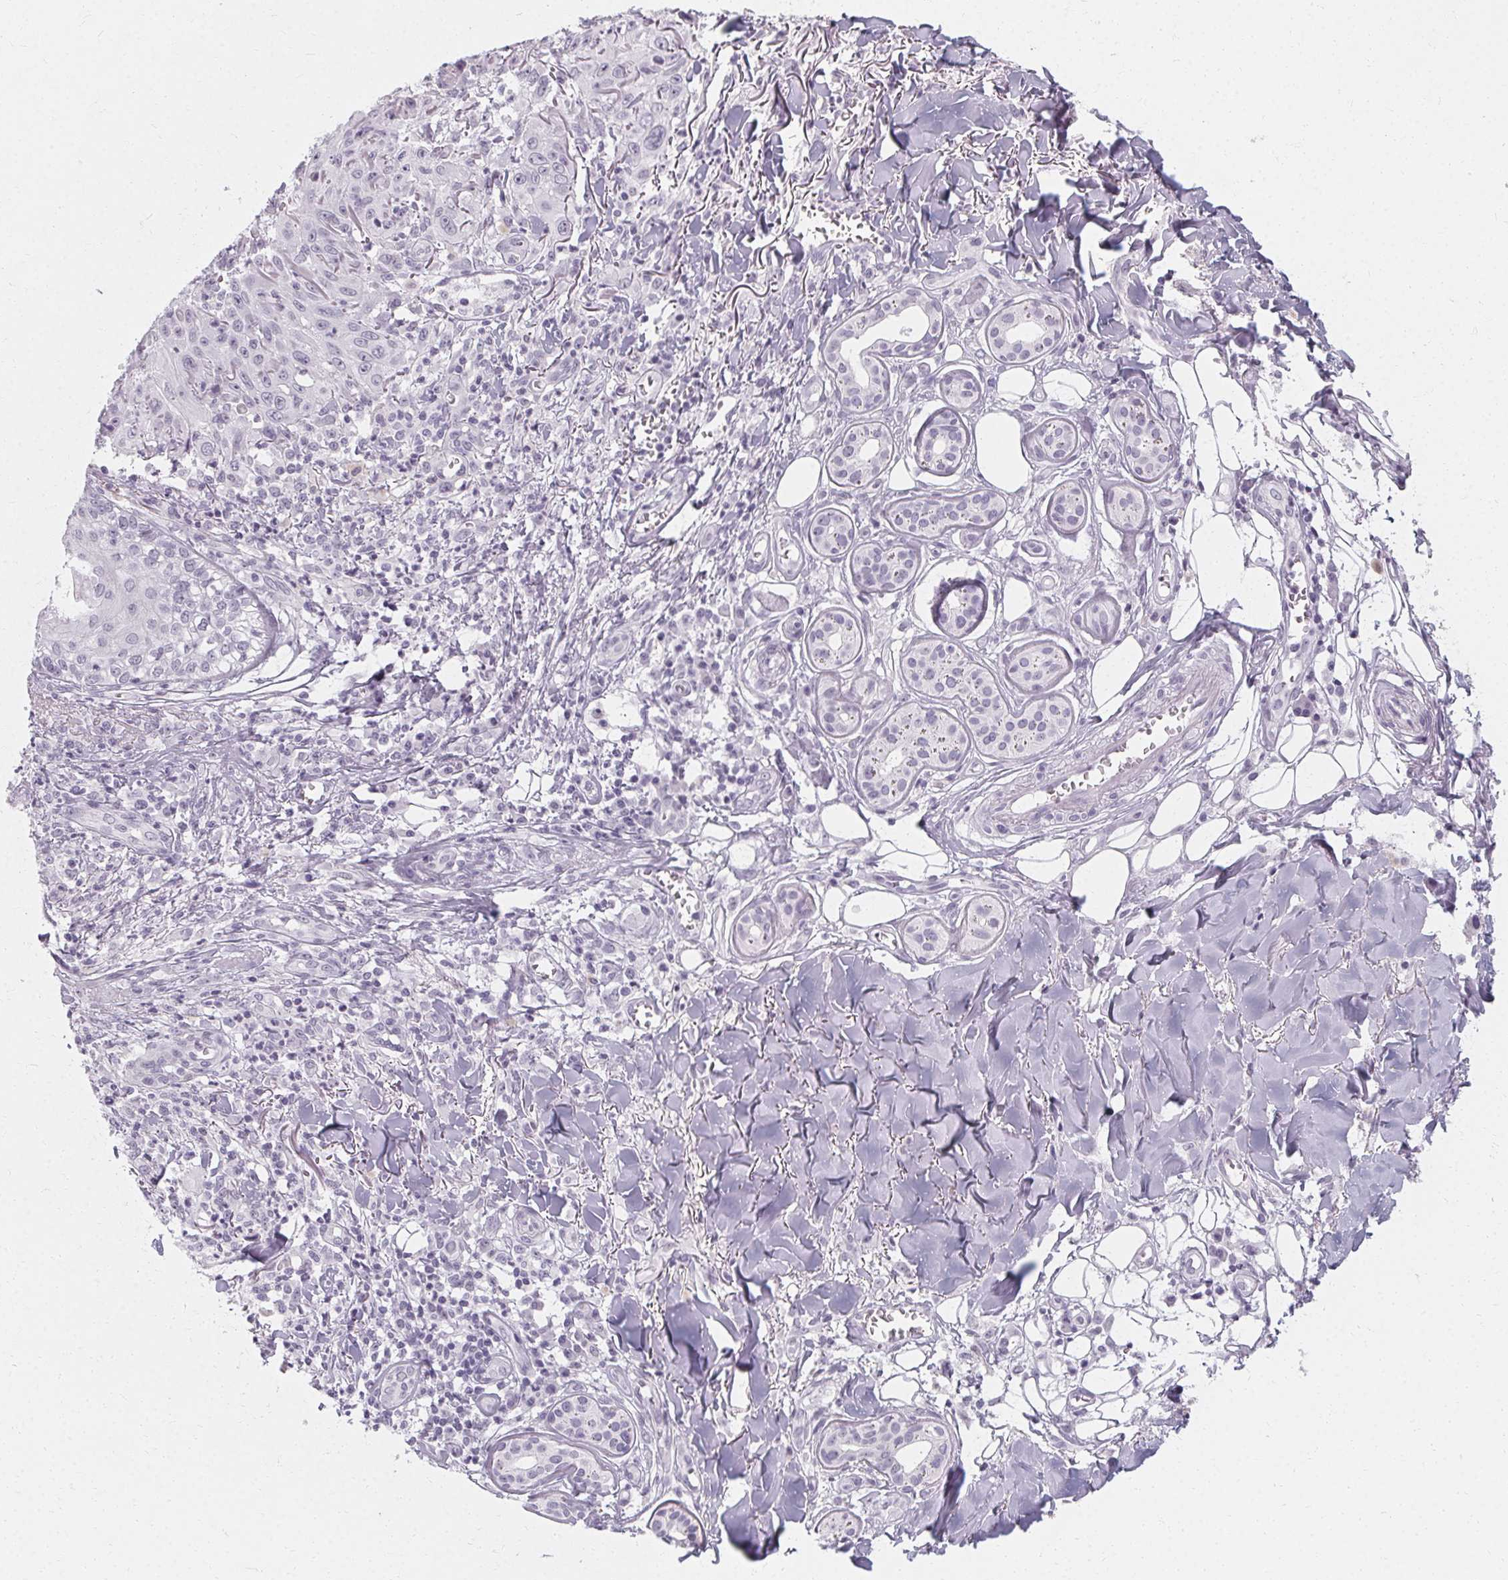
{"staining": {"intensity": "negative", "quantity": "none", "location": "none"}, "tissue": "skin cancer", "cell_type": "Tumor cells", "image_type": "cancer", "snomed": [{"axis": "morphology", "description": "Squamous cell carcinoma, NOS"}, {"axis": "topography", "description": "Skin"}], "caption": "Skin cancer was stained to show a protein in brown. There is no significant expression in tumor cells.", "gene": "SYNPR", "patient": {"sex": "male", "age": 75}}